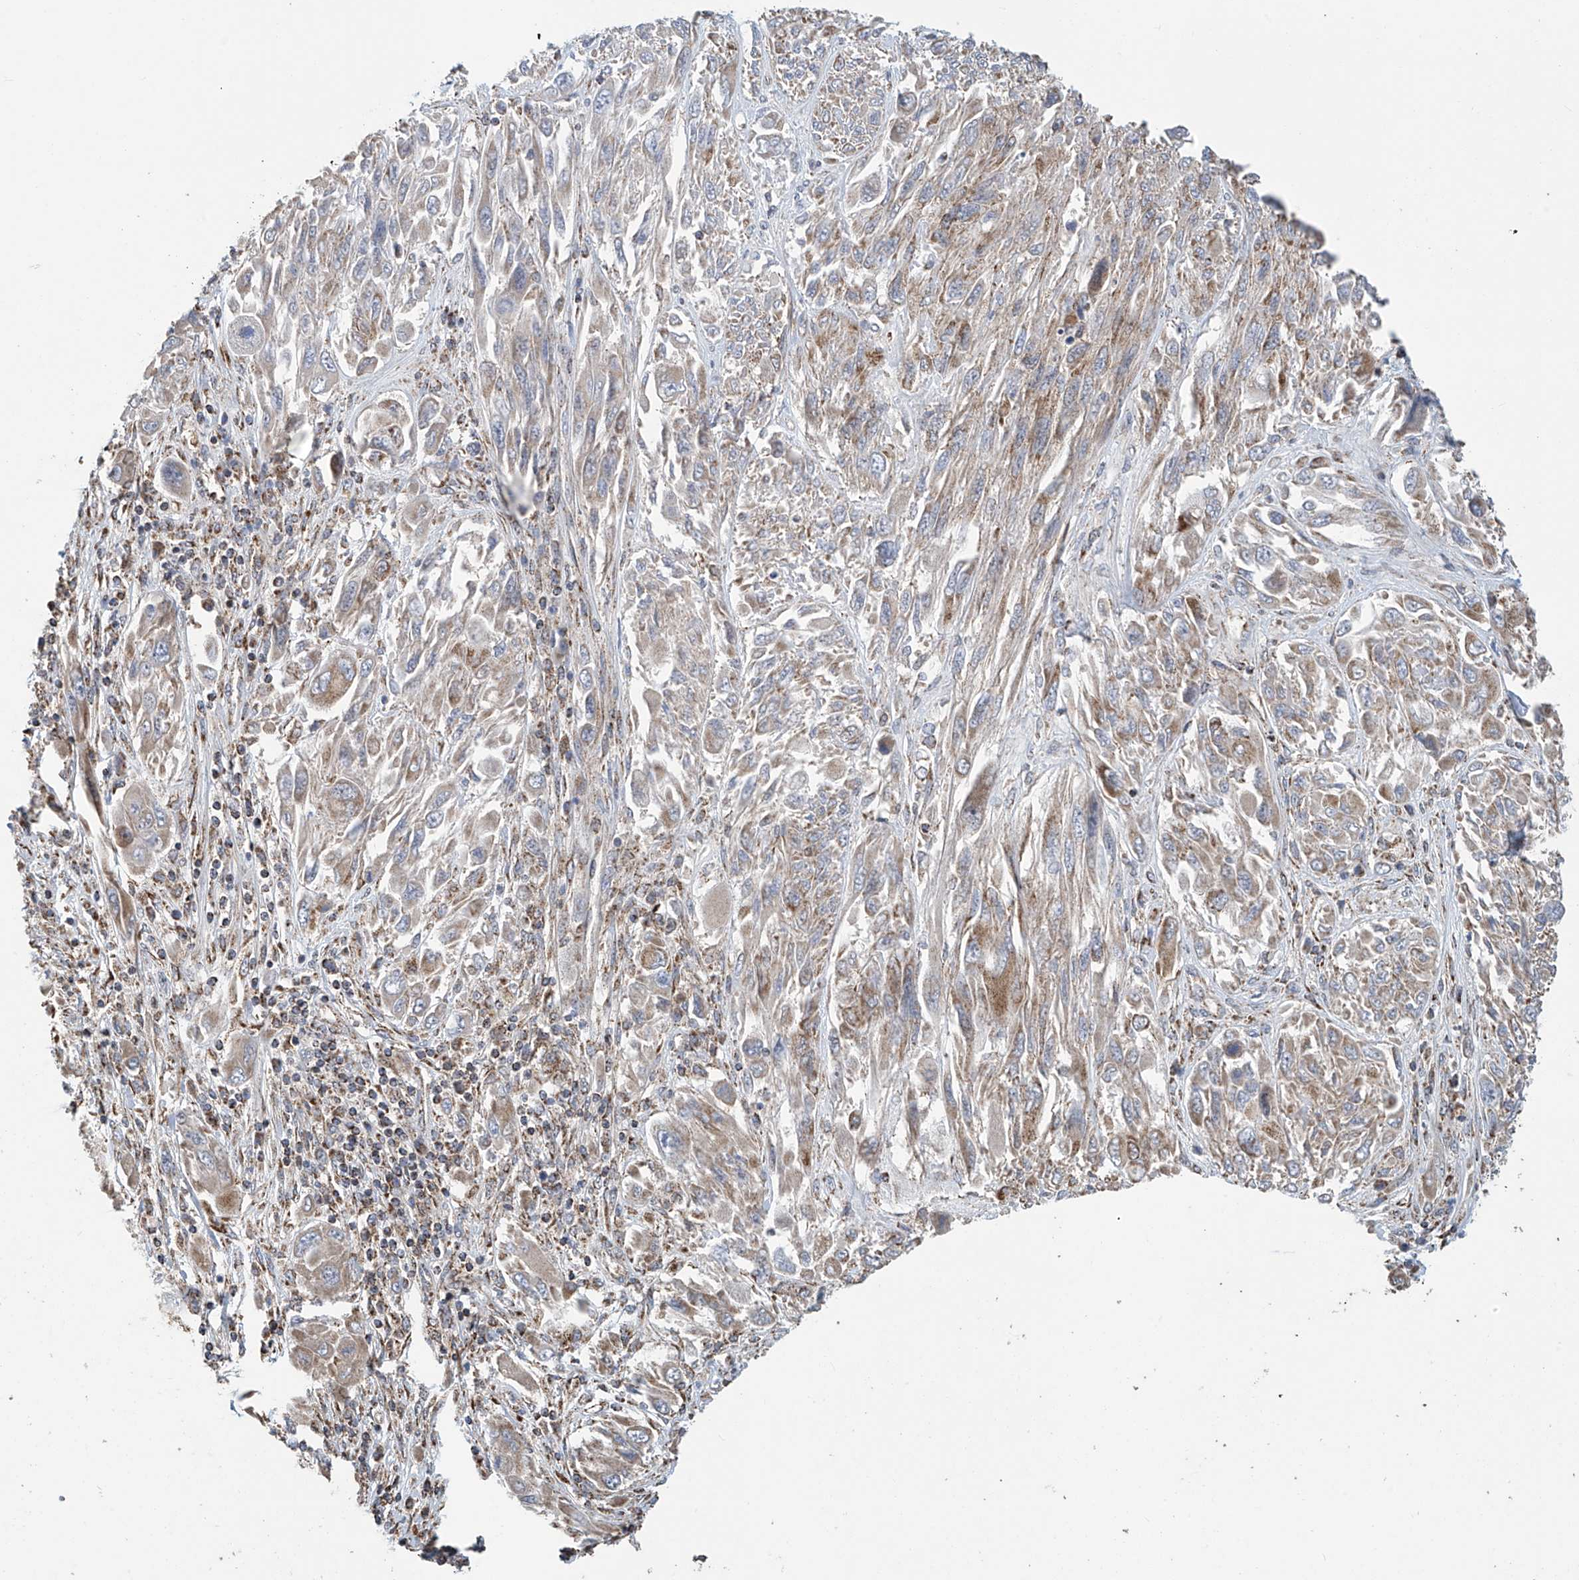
{"staining": {"intensity": "moderate", "quantity": ">75%", "location": "cytoplasmic/membranous"}, "tissue": "melanoma", "cell_type": "Tumor cells", "image_type": "cancer", "snomed": [{"axis": "morphology", "description": "Malignant melanoma, NOS"}, {"axis": "topography", "description": "Skin"}], "caption": "Immunohistochemistry (IHC) histopathology image of human malignant melanoma stained for a protein (brown), which demonstrates medium levels of moderate cytoplasmic/membranous staining in about >75% of tumor cells.", "gene": "COMMD1", "patient": {"sex": "female", "age": 91}}